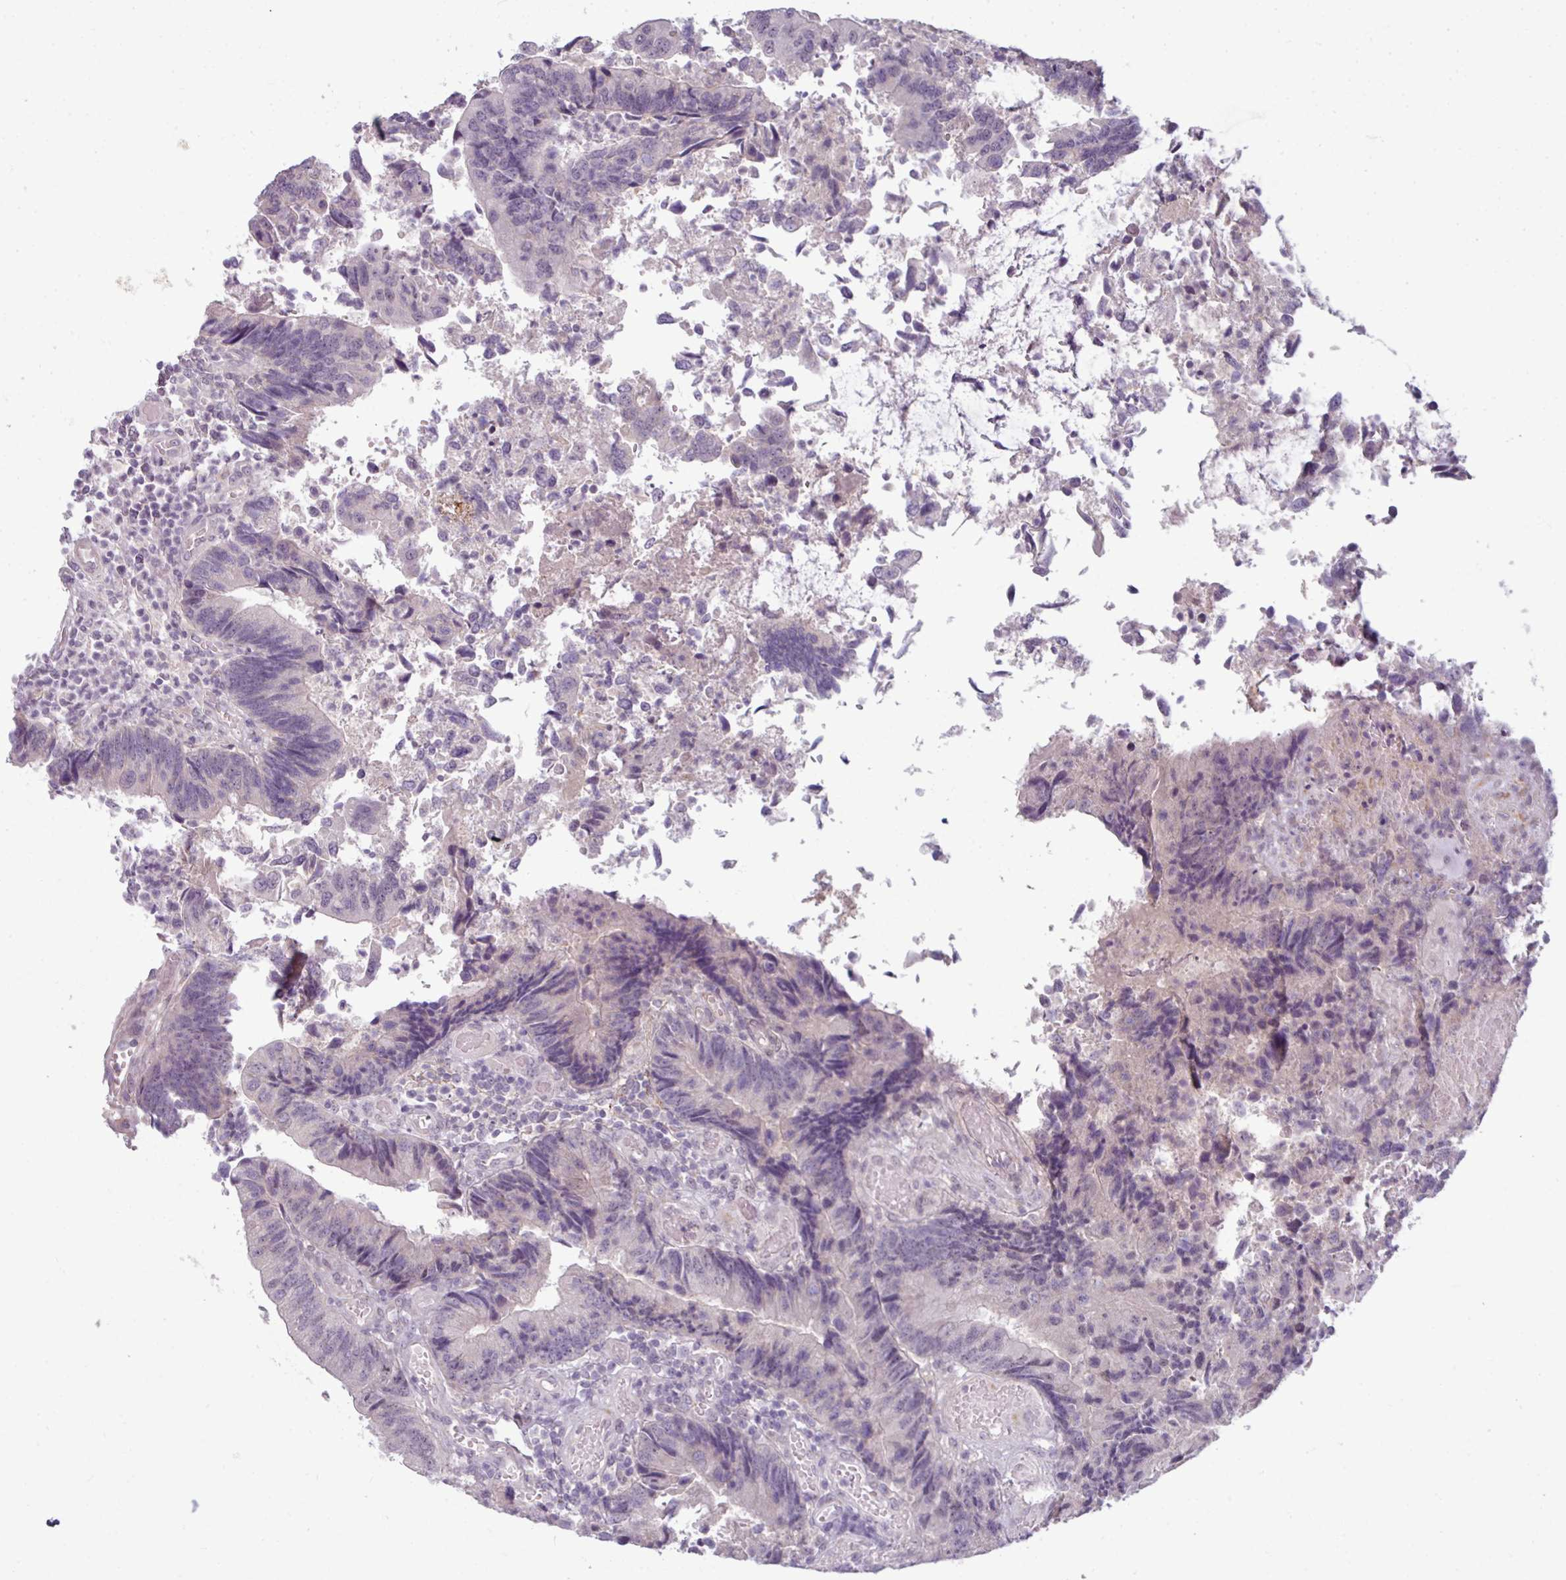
{"staining": {"intensity": "negative", "quantity": "none", "location": "none"}, "tissue": "colorectal cancer", "cell_type": "Tumor cells", "image_type": "cancer", "snomed": [{"axis": "morphology", "description": "Adenocarcinoma, NOS"}, {"axis": "topography", "description": "Colon"}], "caption": "Immunohistochemical staining of adenocarcinoma (colorectal) exhibits no significant positivity in tumor cells.", "gene": "UVSSA", "patient": {"sex": "female", "age": 67}}